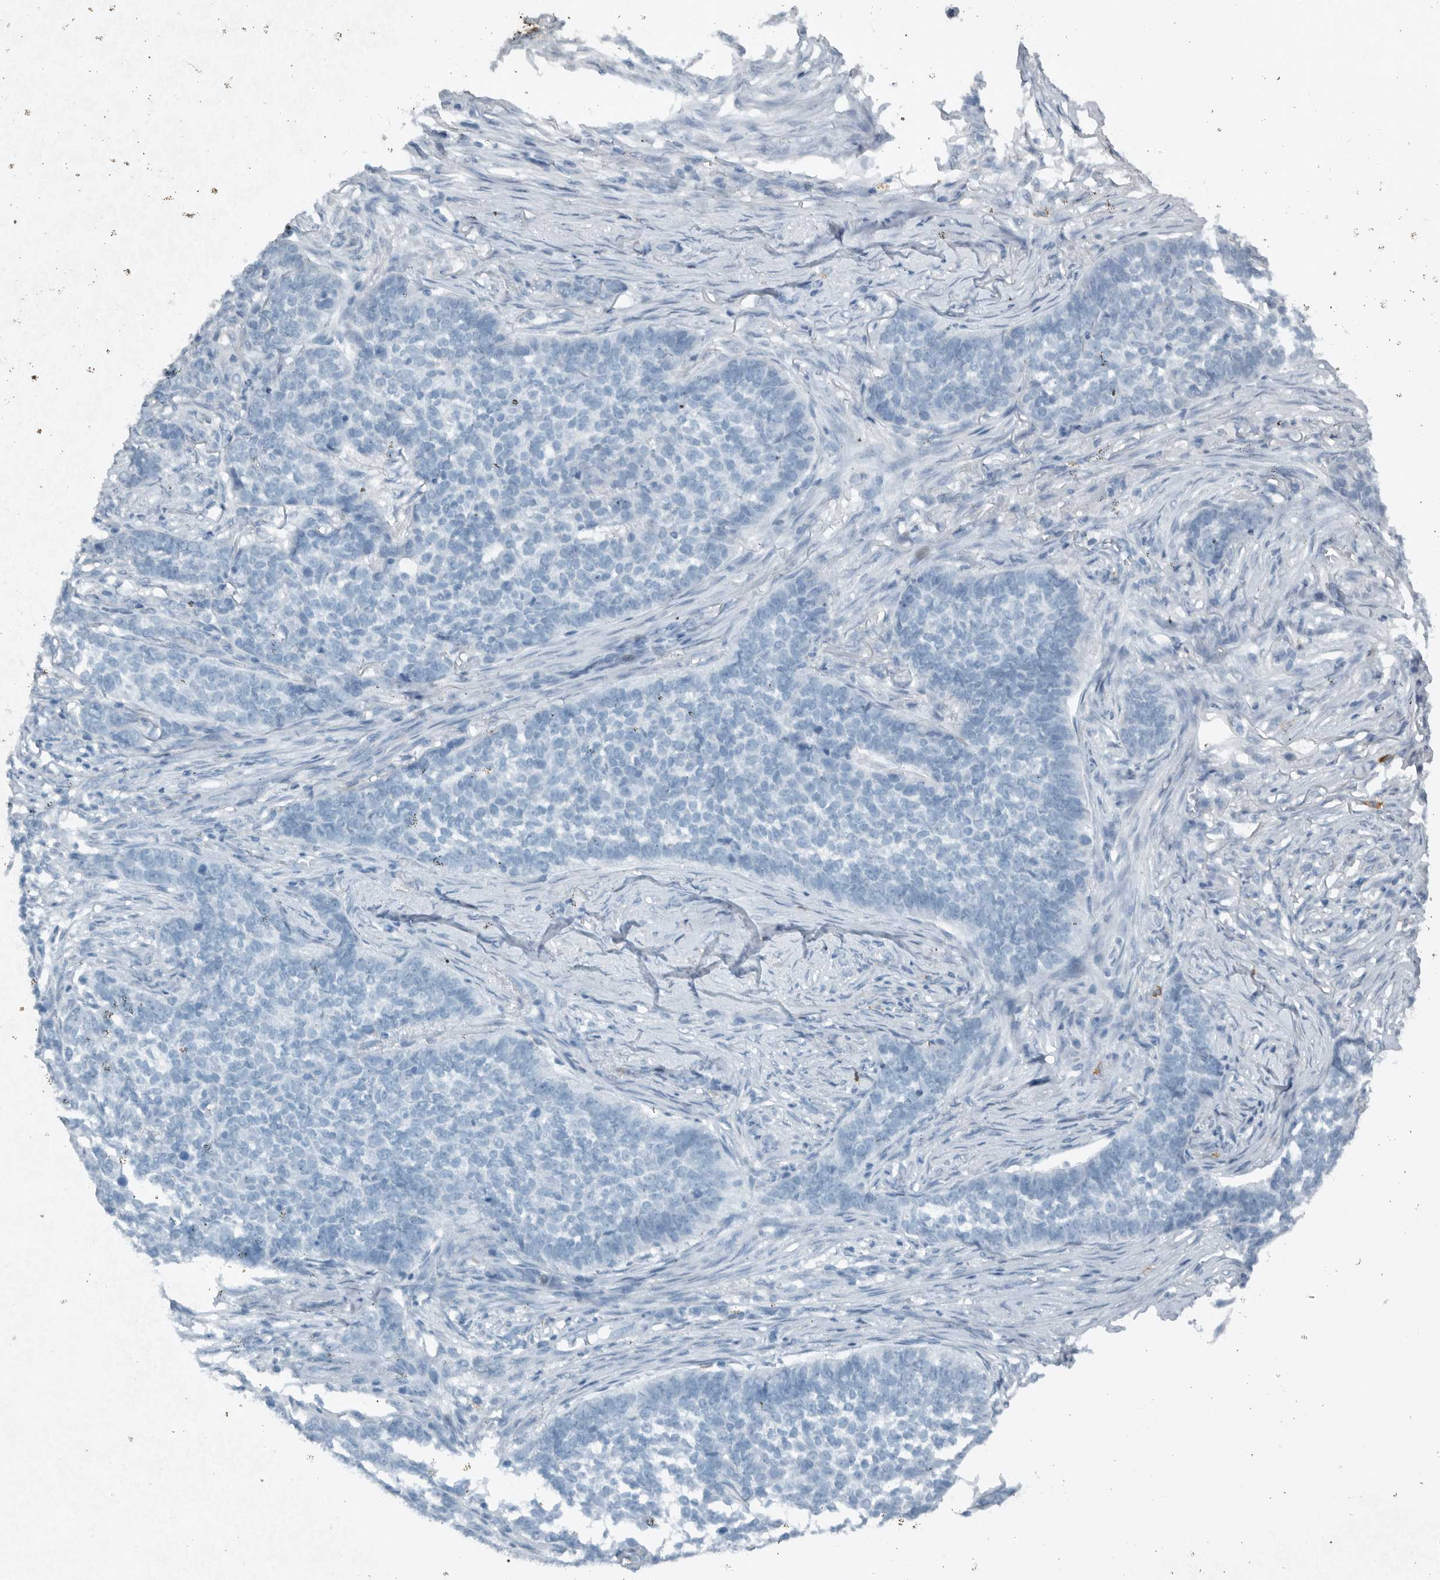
{"staining": {"intensity": "negative", "quantity": "none", "location": "none"}, "tissue": "skin cancer", "cell_type": "Tumor cells", "image_type": "cancer", "snomed": [{"axis": "morphology", "description": "Basal cell carcinoma"}, {"axis": "topography", "description": "Skin"}], "caption": "This is a image of immunohistochemistry staining of basal cell carcinoma (skin), which shows no staining in tumor cells. Nuclei are stained in blue.", "gene": "IL20", "patient": {"sex": "male", "age": 85}}